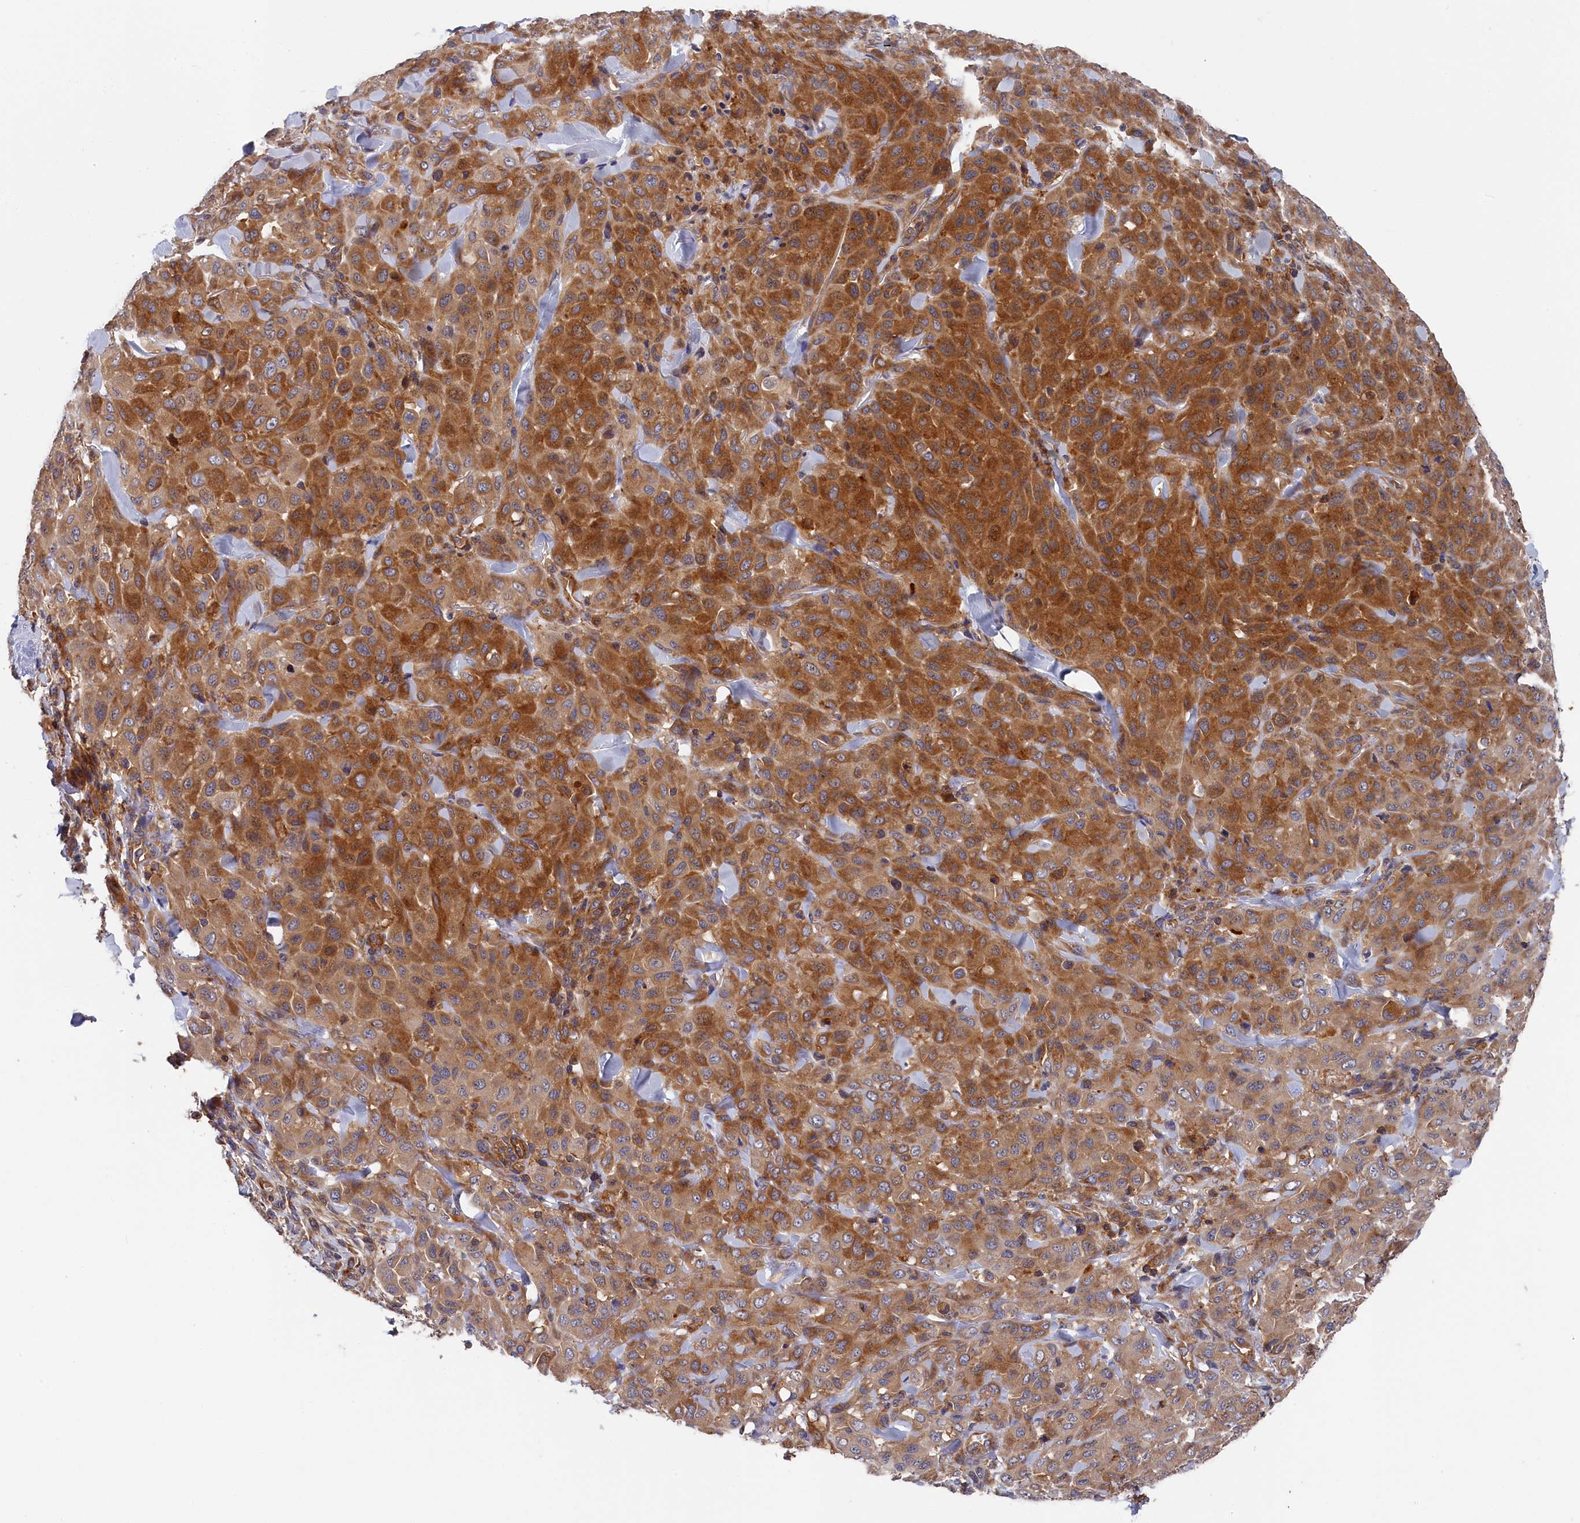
{"staining": {"intensity": "moderate", "quantity": ">75%", "location": "cytoplasmic/membranous"}, "tissue": "melanoma", "cell_type": "Tumor cells", "image_type": "cancer", "snomed": [{"axis": "morphology", "description": "Malignant melanoma, Metastatic site"}, {"axis": "topography", "description": "Skin"}], "caption": "IHC staining of melanoma, which displays medium levels of moderate cytoplasmic/membranous staining in about >75% of tumor cells indicating moderate cytoplasmic/membranous protein staining. The staining was performed using DAB (brown) for protein detection and nuclei were counterstained in hematoxylin (blue).", "gene": "LDHD", "patient": {"sex": "female", "age": 81}}